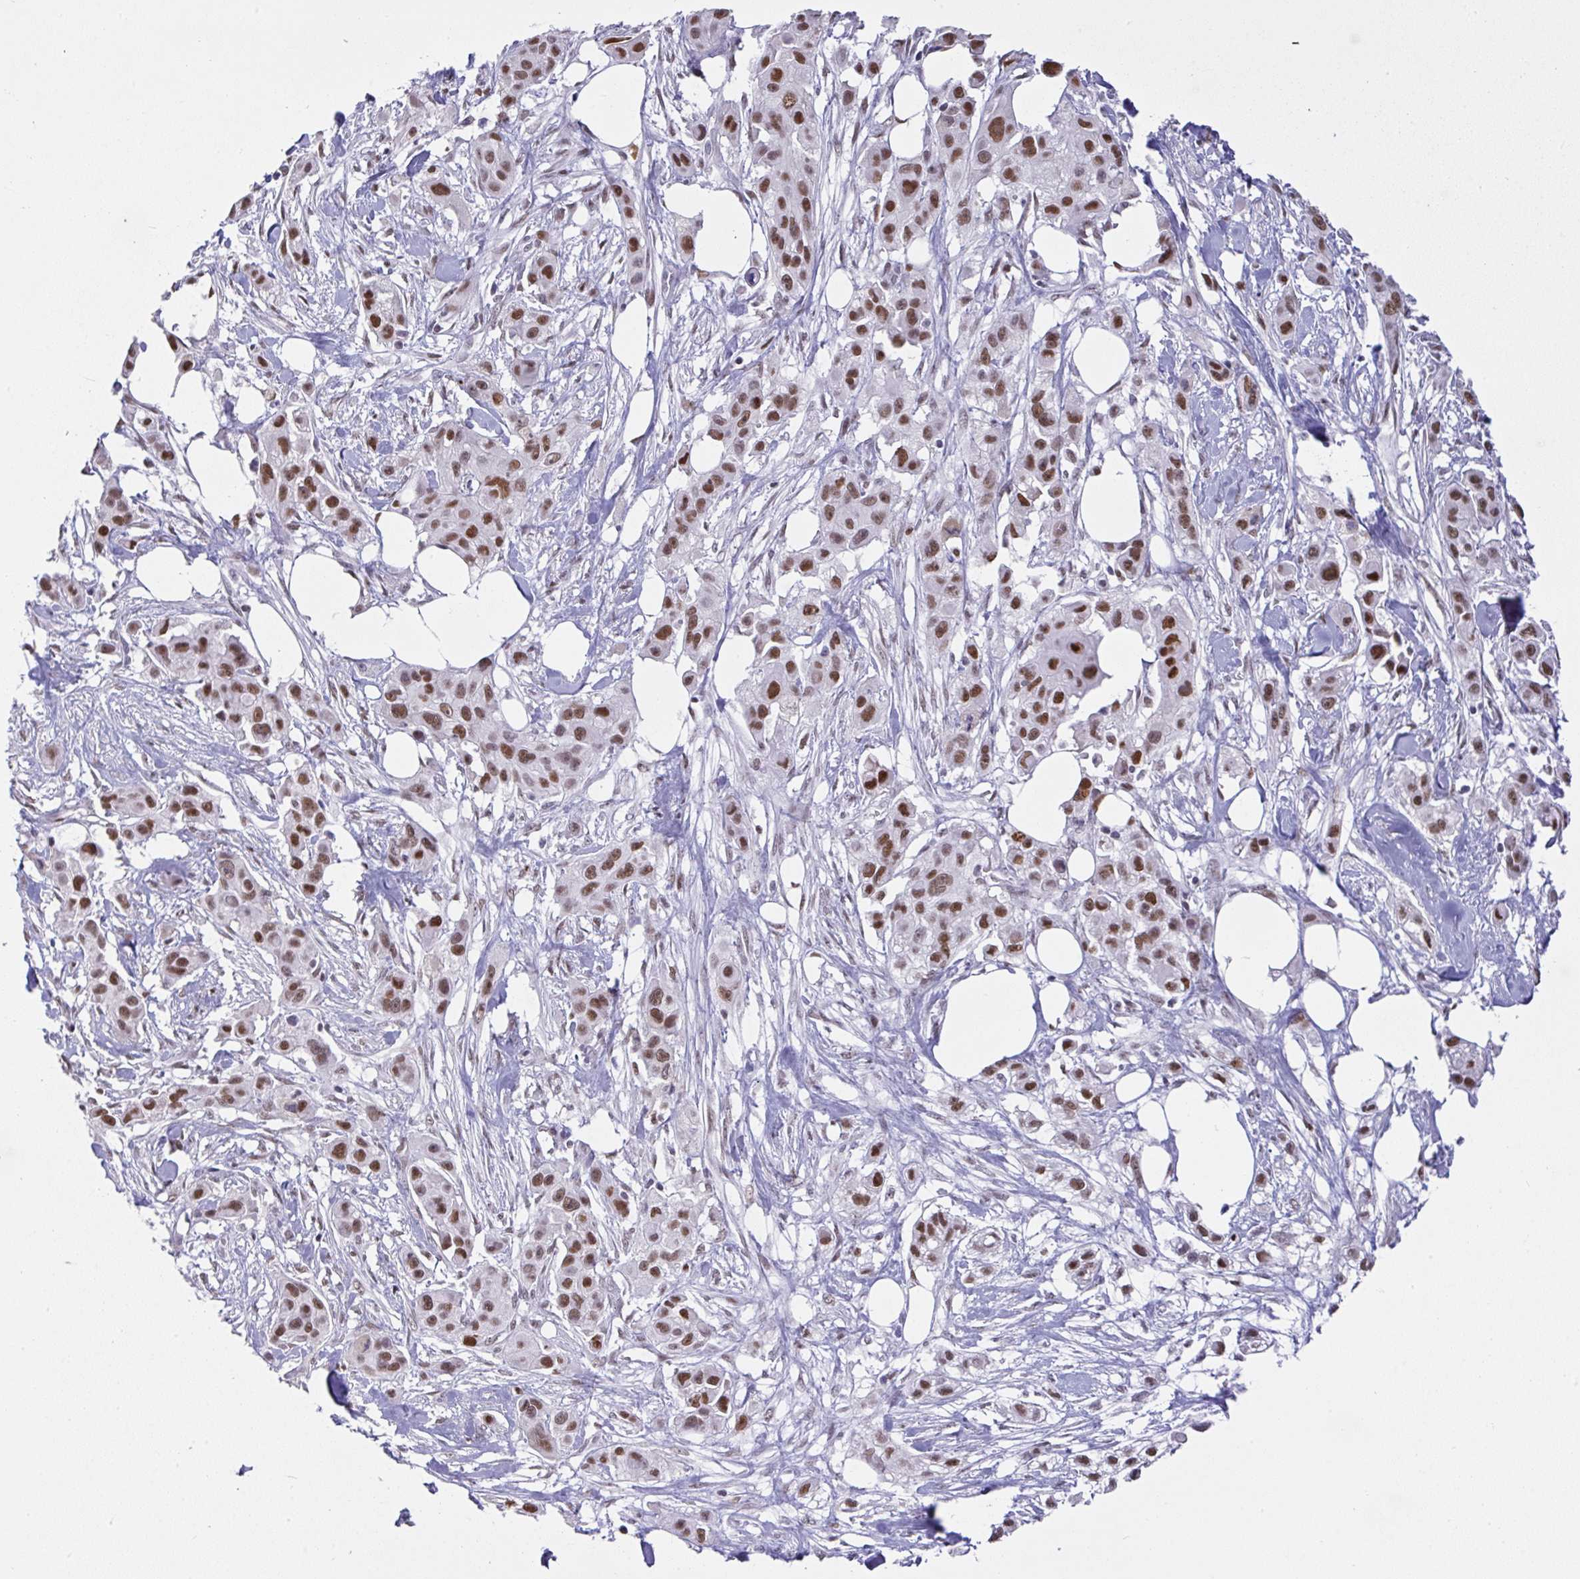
{"staining": {"intensity": "moderate", "quantity": ">75%", "location": "nuclear"}, "tissue": "skin cancer", "cell_type": "Tumor cells", "image_type": "cancer", "snomed": [{"axis": "morphology", "description": "Squamous cell carcinoma, NOS"}, {"axis": "topography", "description": "Skin"}], "caption": "Immunohistochemistry (IHC) staining of squamous cell carcinoma (skin), which demonstrates medium levels of moderate nuclear expression in about >75% of tumor cells indicating moderate nuclear protein expression. The staining was performed using DAB (brown) for protein detection and nuclei were counterstained in hematoxylin (blue).", "gene": "BBX", "patient": {"sex": "male", "age": 63}}